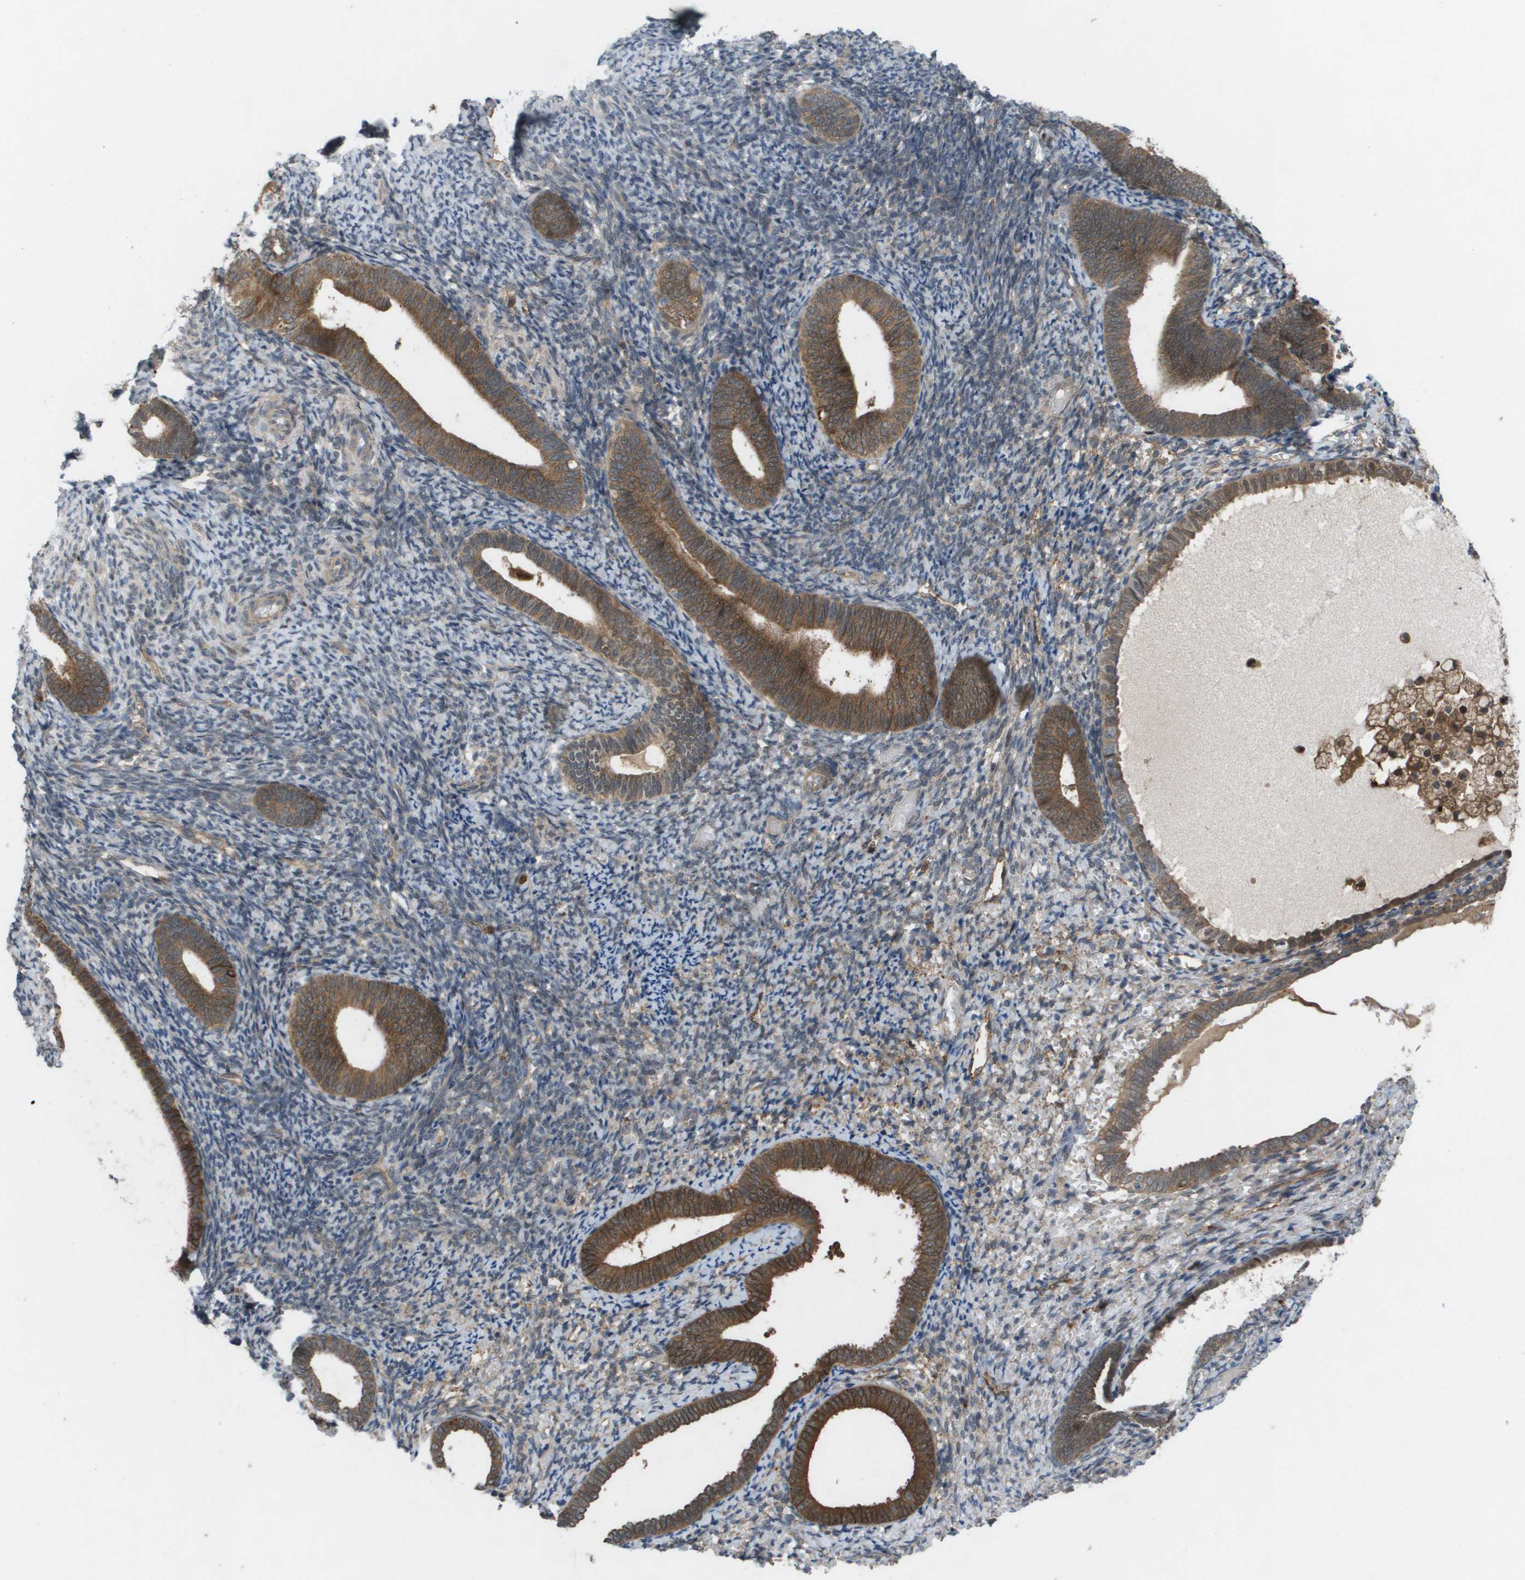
{"staining": {"intensity": "weak", "quantity": "25%-75%", "location": "cytoplasmic/membranous"}, "tissue": "endometrium", "cell_type": "Cells in endometrial stroma", "image_type": "normal", "snomed": [{"axis": "morphology", "description": "Normal tissue, NOS"}, {"axis": "topography", "description": "Endometrium"}], "caption": "Unremarkable endometrium shows weak cytoplasmic/membranous expression in approximately 25%-75% of cells in endometrial stroma, visualized by immunohistochemistry. (Stains: DAB in brown, nuclei in blue, Microscopy: brightfield microscopy at high magnification).", "gene": "PALD1", "patient": {"sex": "female", "age": 66}}